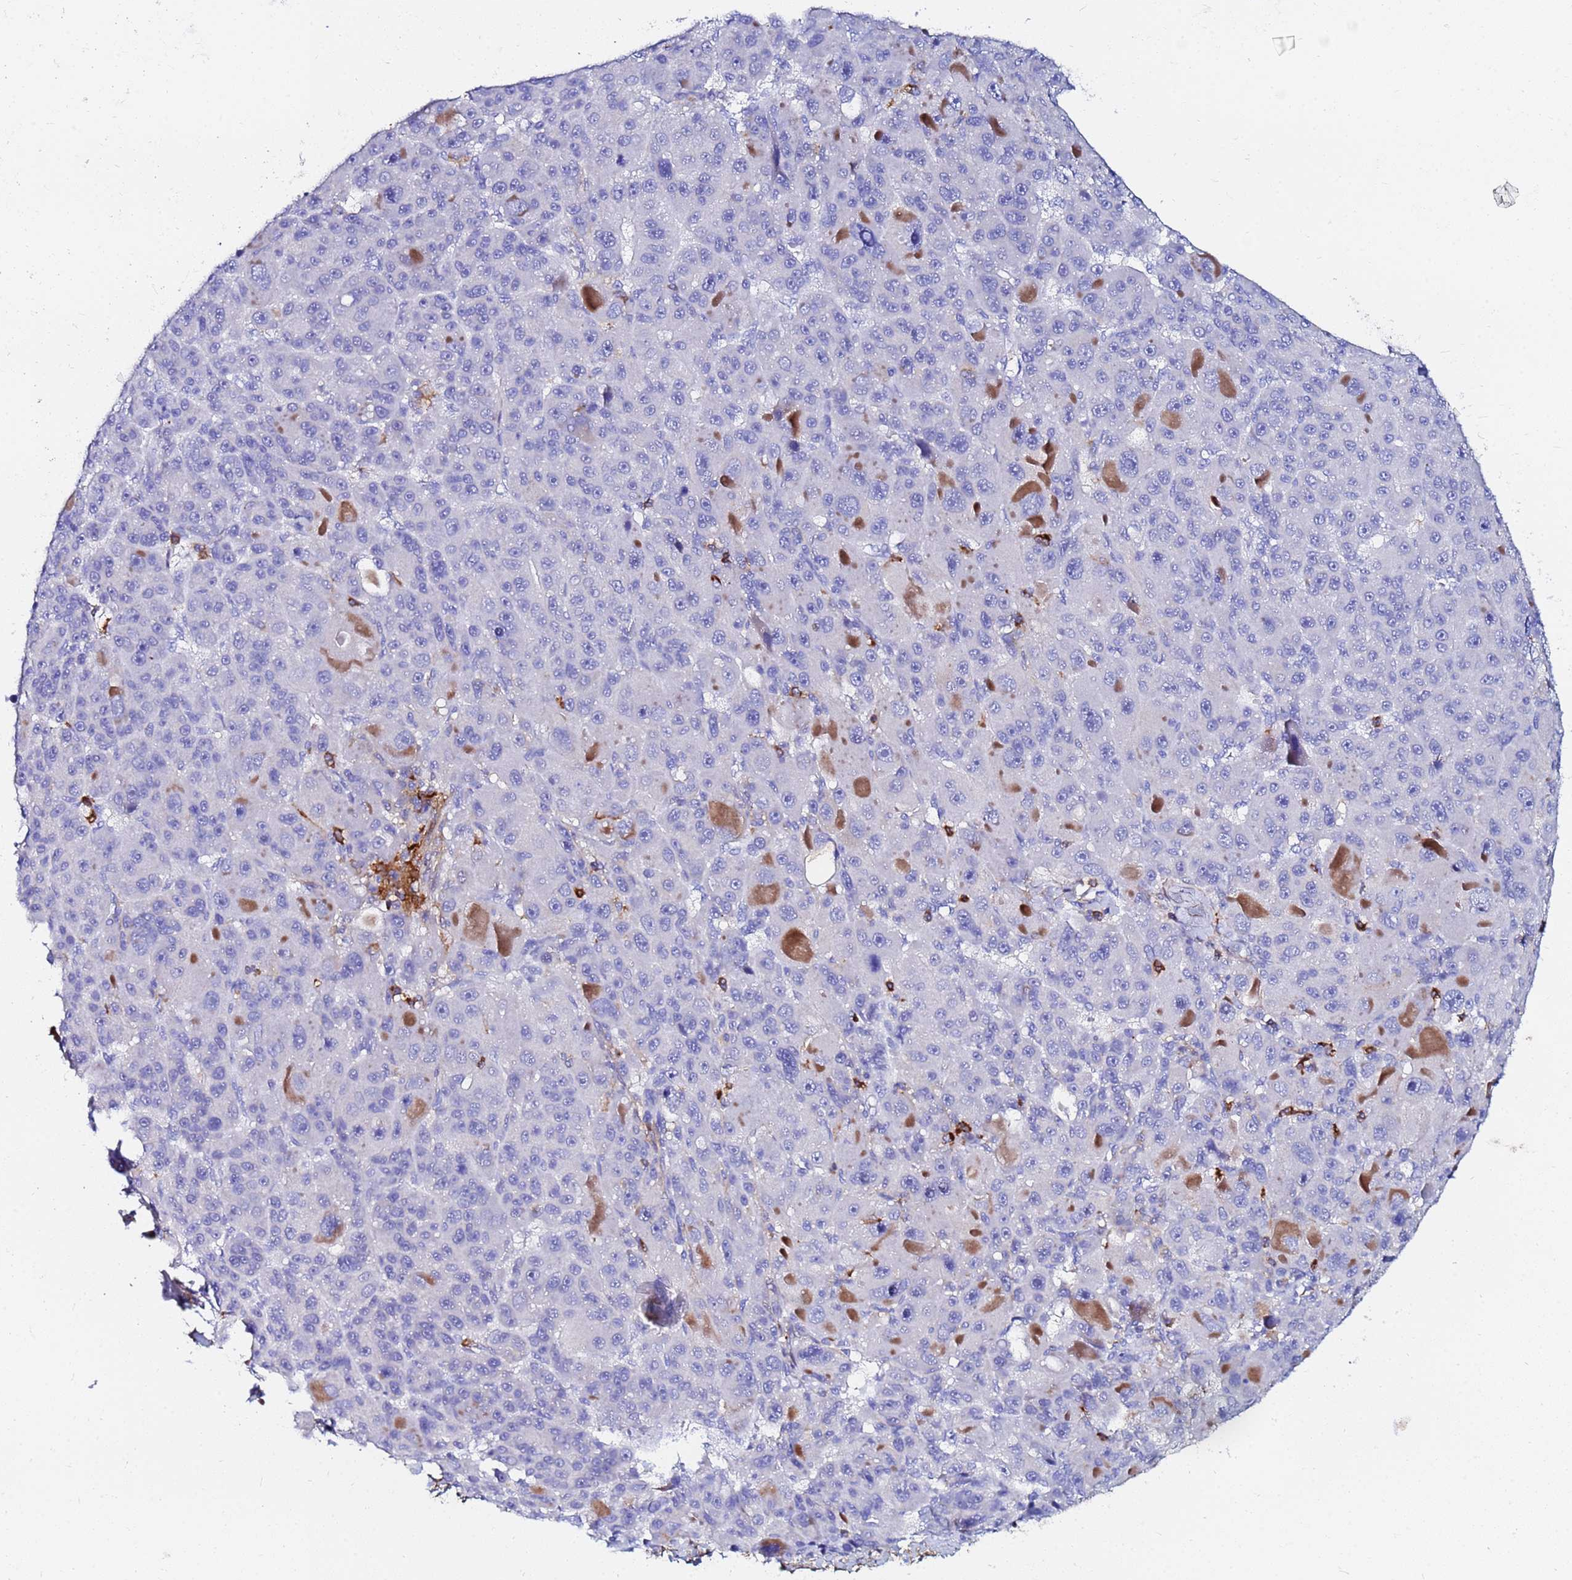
{"staining": {"intensity": "negative", "quantity": "none", "location": "none"}, "tissue": "liver cancer", "cell_type": "Tumor cells", "image_type": "cancer", "snomed": [{"axis": "morphology", "description": "Carcinoma, Hepatocellular, NOS"}, {"axis": "topography", "description": "Liver"}], "caption": "A photomicrograph of human hepatocellular carcinoma (liver) is negative for staining in tumor cells.", "gene": "BASP1", "patient": {"sex": "male", "age": 76}}